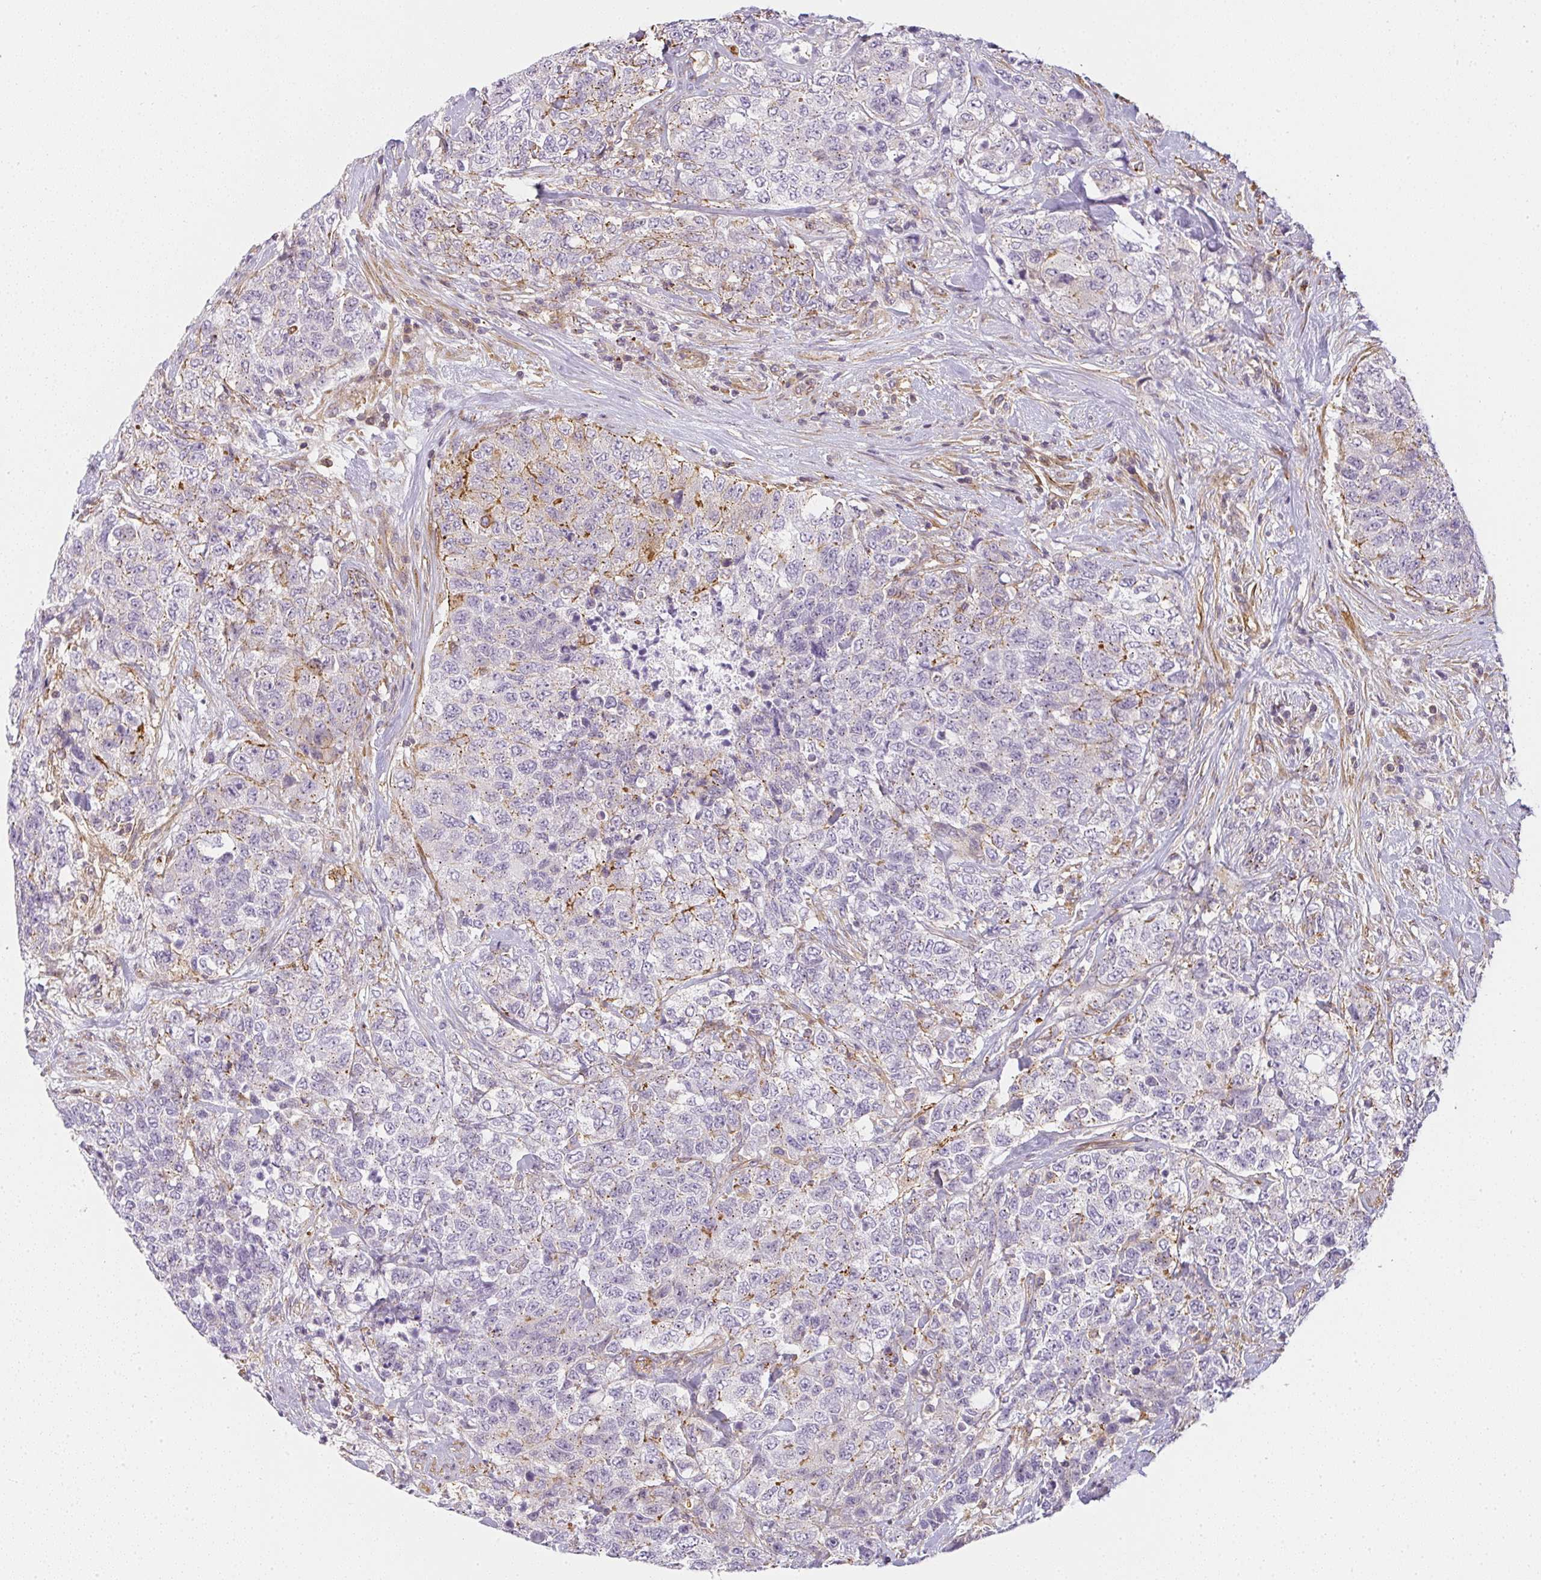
{"staining": {"intensity": "moderate", "quantity": "<25%", "location": "cytoplasmic/membranous"}, "tissue": "urothelial cancer", "cell_type": "Tumor cells", "image_type": "cancer", "snomed": [{"axis": "morphology", "description": "Urothelial carcinoma, High grade"}, {"axis": "topography", "description": "Urinary bladder"}], "caption": "Protein analysis of urothelial cancer tissue shows moderate cytoplasmic/membranous staining in about <25% of tumor cells.", "gene": "SULF1", "patient": {"sex": "female", "age": 78}}